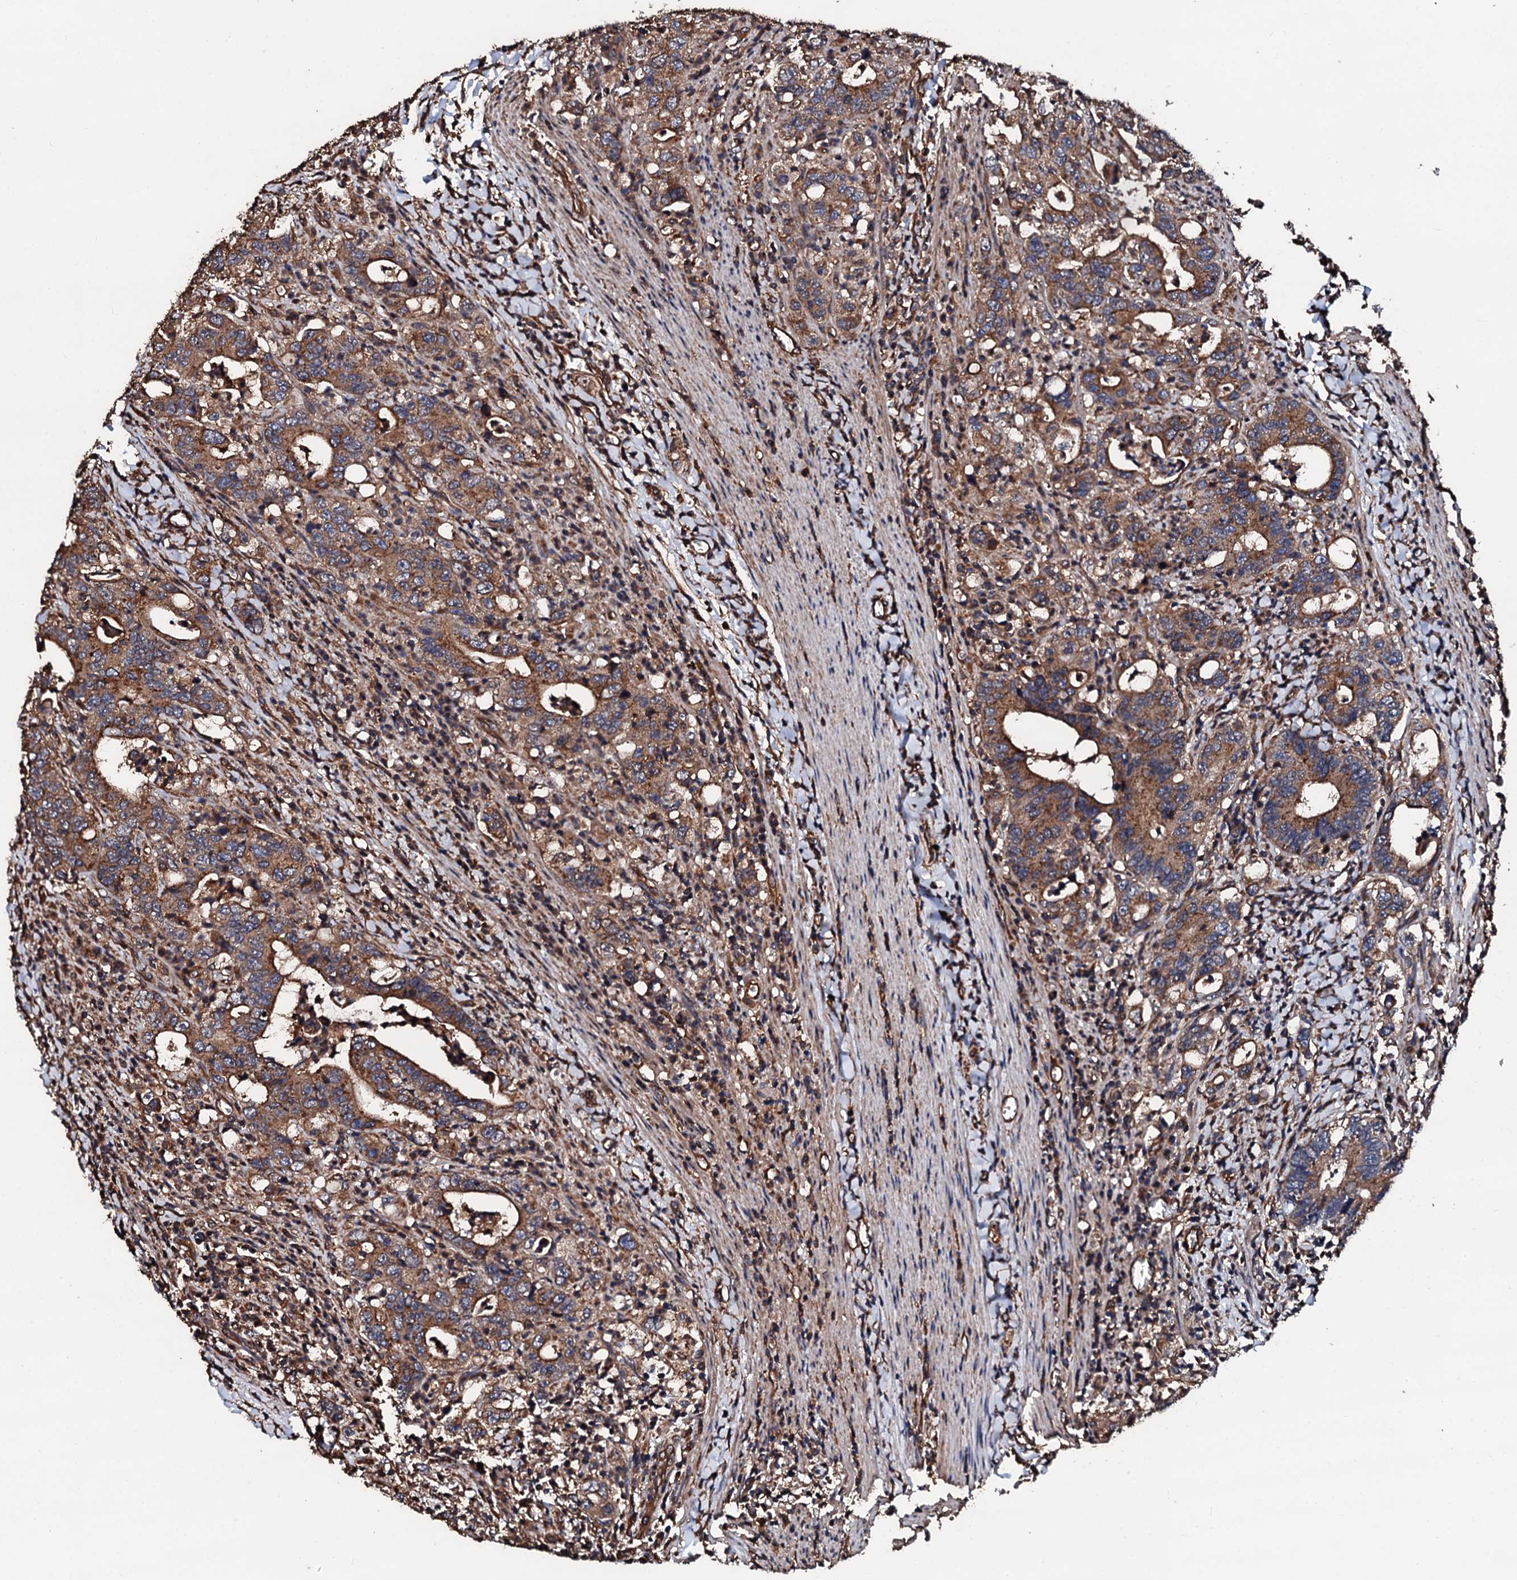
{"staining": {"intensity": "moderate", "quantity": ">75%", "location": "cytoplasmic/membranous"}, "tissue": "colorectal cancer", "cell_type": "Tumor cells", "image_type": "cancer", "snomed": [{"axis": "morphology", "description": "Adenocarcinoma, NOS"}, {"axis": "topography", "description": "Colon"}], "caption": "Protein staining displays moderate cytoplasmic/membranous expression in approximately >75% of tumor cells in colorectal cancer. Immunohistochemistry (ihc) stains the protein of interest in brown and the nuclei are stained blue.", "gene": "CKAP5", "patient": {"sex": "female", "age": 75}}